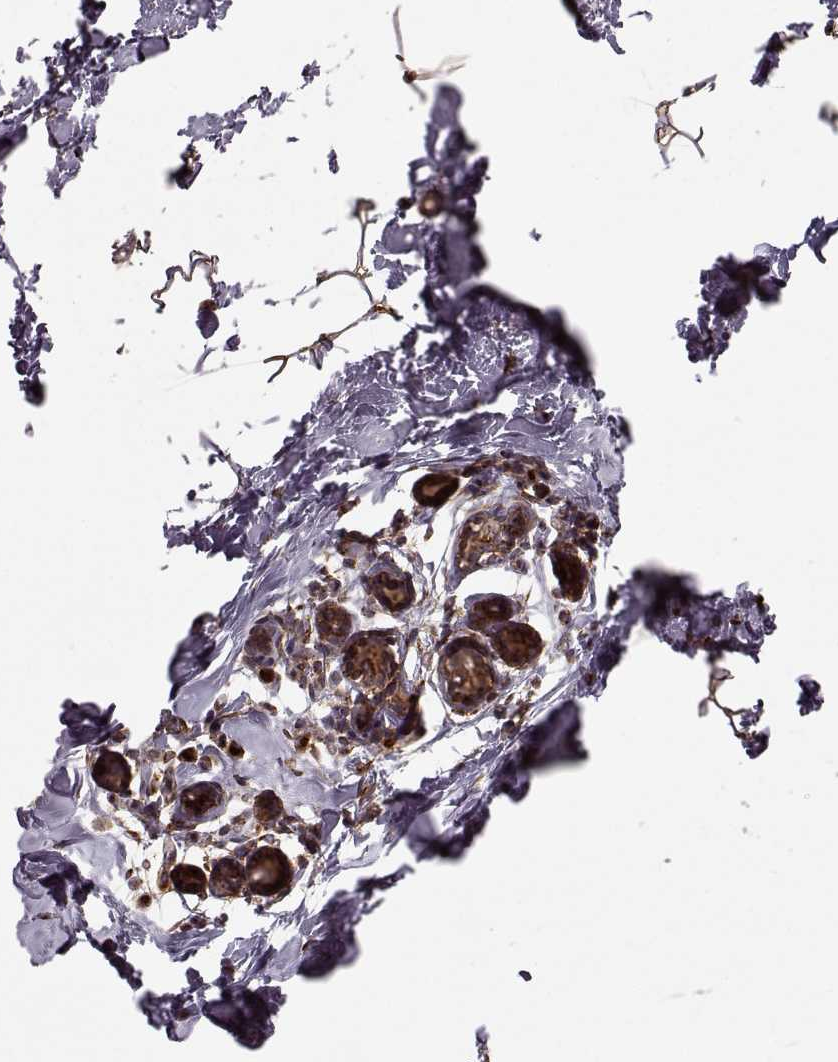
{"staining": {"intensity": "moderate", "quantity": ">75%", "location": "cytoplasmic/membranous"}, "tissue": "breast", "cell_type": "Adipocytes", "image_type": "normal", "snomed": [{"axis": "morphology", "description": "Normal tissue, NOS"}, {"axis": "topography", "description": "Breast"}], "caption": "Approximately >75% of adipocytes in normal breast show moderate cytoplasmic/membranous protein expression as visualized by brown immunohistochemical staining.", "gene": "YIPF5", "patient": {"sex": "female", "age": 32}}